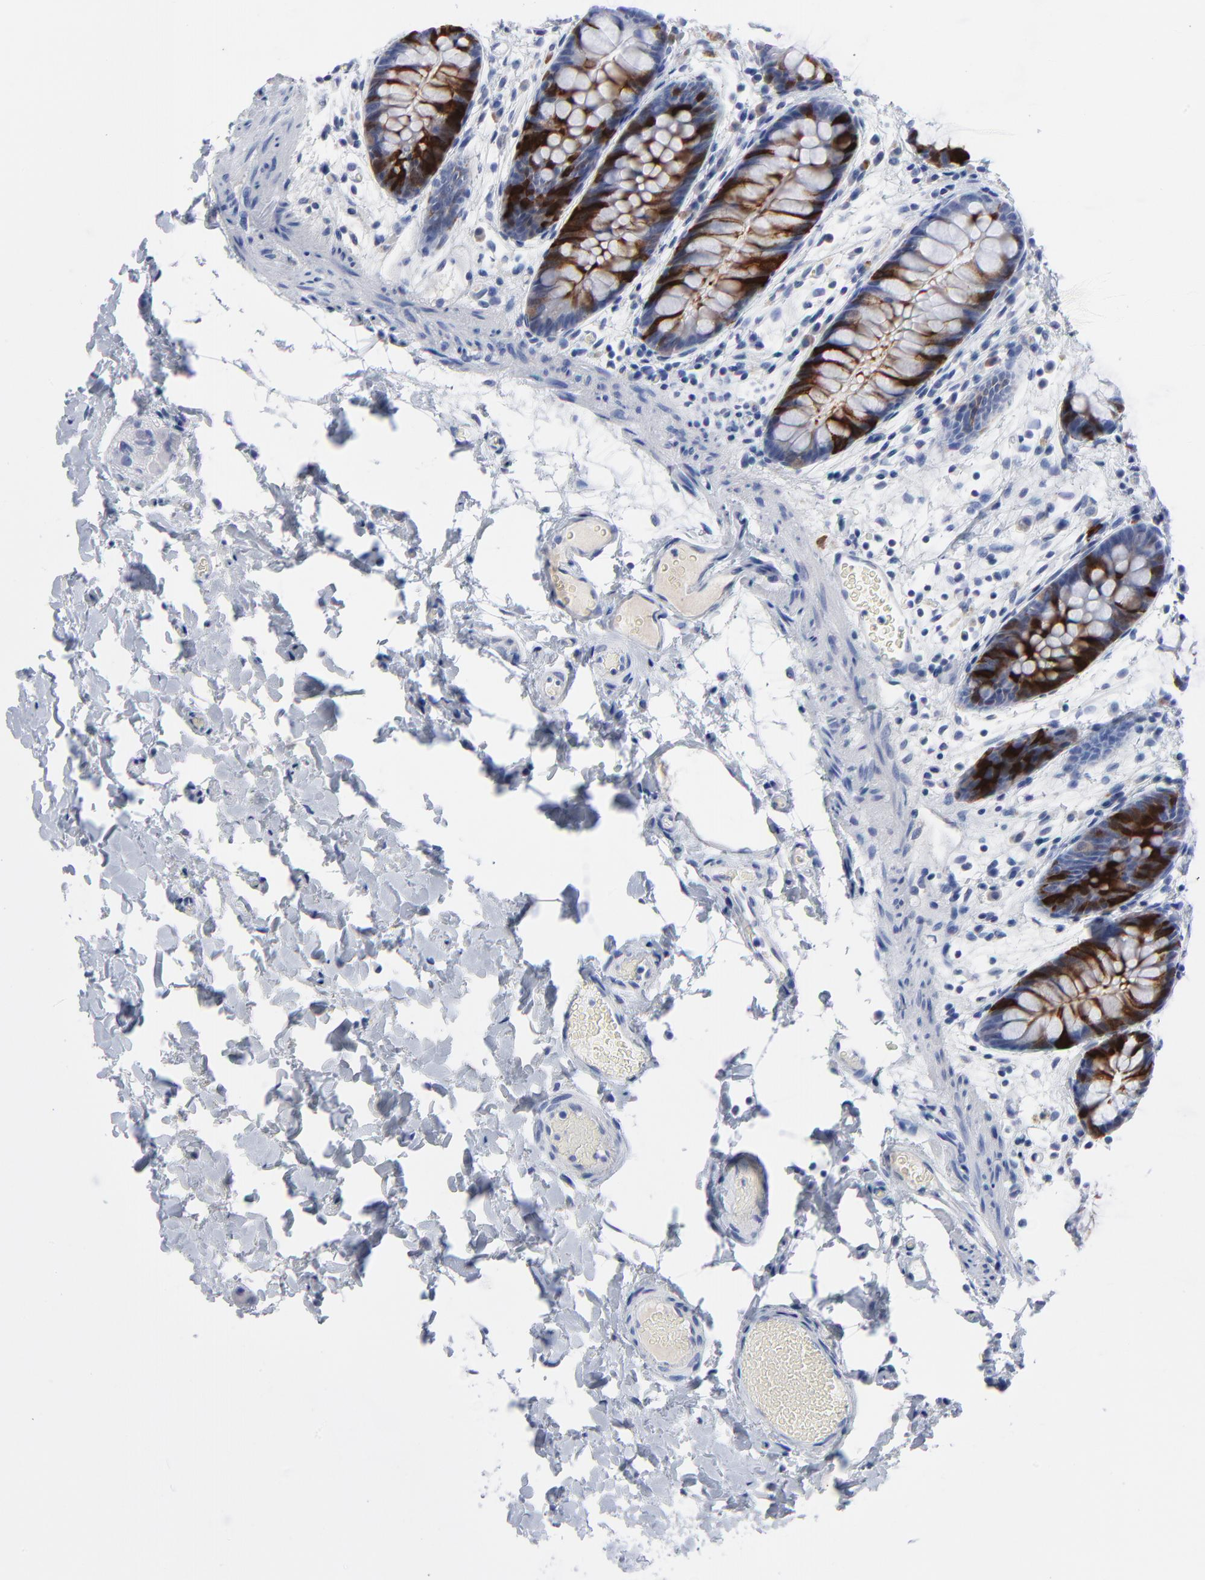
{"staining": {"intensity": "negative", "quantity": "none", "location": "none"}, "tissue": "colon", "cell_type": "Endothelial cells", "image_type": "normal", "snomed": [{"axis": "morphology", "description": "Normal tissue, NOS"}, {"axis": "topography", "description": "Smooth muscle"}, {"axis": "topography", "description": "Colon"}], "caption": "Immunohistochemistry (IHC) of unremarkable colon displays no positivity in endothelial cells.", "gene": "CDK1", "patient": {"sex": "male", "age": 67}}